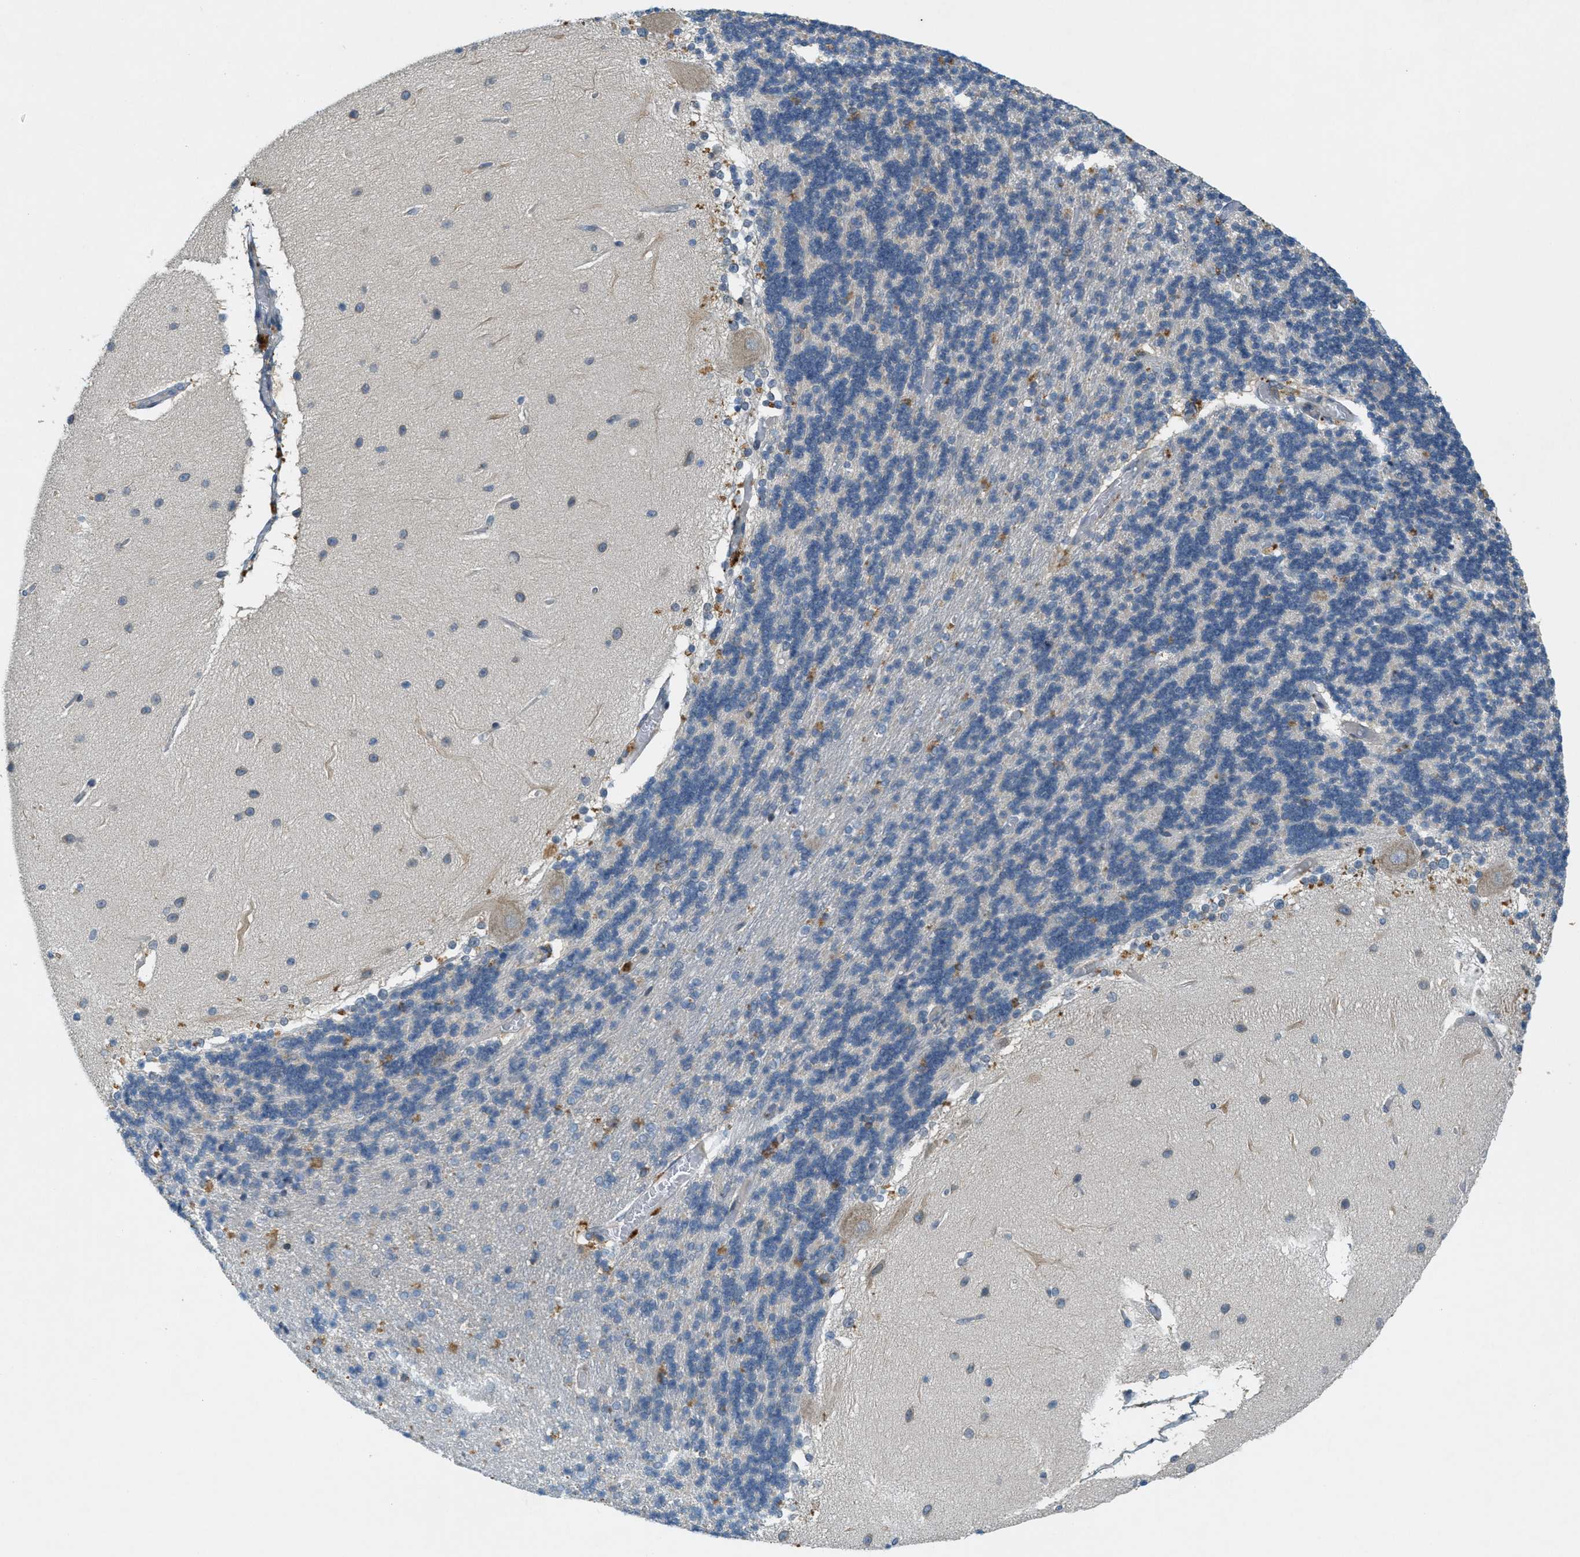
{"staining": {"intensity": "weak", "quantity": "<25%", "location": "cytoplasmic/membranous"}, "tissue": "cerebellum", "cell_type": "Cells in granular layer", "image_type": "normal", "snomed": [{"axis": "morphology", "description": "Normal tissue, NOS"}, {"axis": "topography", "description": "Cerebellum"}], "caption": "There is no significant staining in cells in granular layer of cerebellum. The staining is performed using DAB brown chromogen with nuclei counter-stained in using hematoxylin.", "gene": "SIGMAR1", "patient": {"sex": "female", "age": 54}}